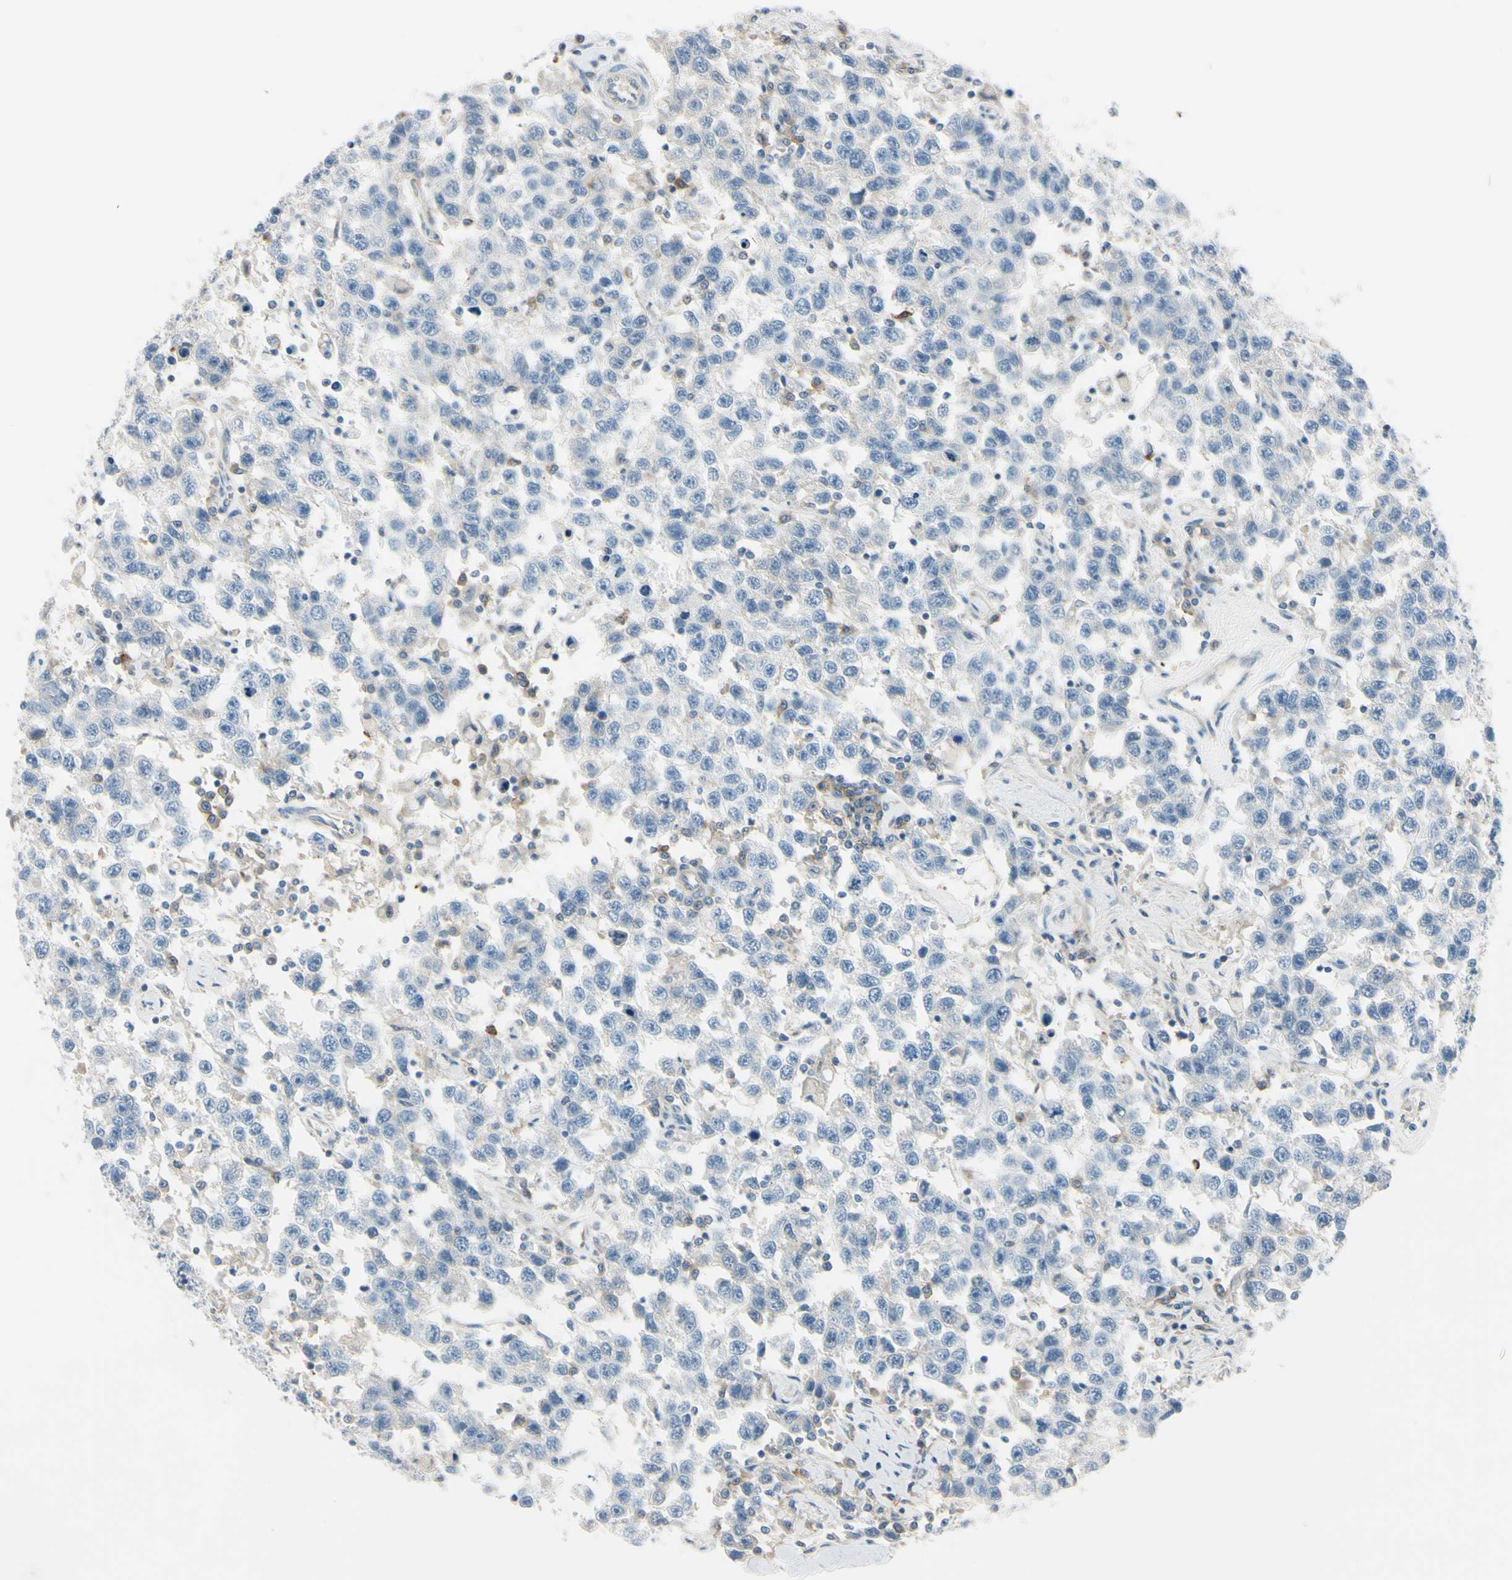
{"staining": {"intensity": "negative", "quantity": "none", "location": "none"}, "tissue": "testis cancer", "cell_type": "Tumor cells", "image_type": "cancer", "snomed": [{"axis": "morphology", "description": "Seminoma, NOS"}, {"axis": "topography", "description": "Testis"}], "caption": "Tumor cells show no significant staining in testis cancer.", "gene": "ASB9", "patient": {"sex": "male", "age": 41}}